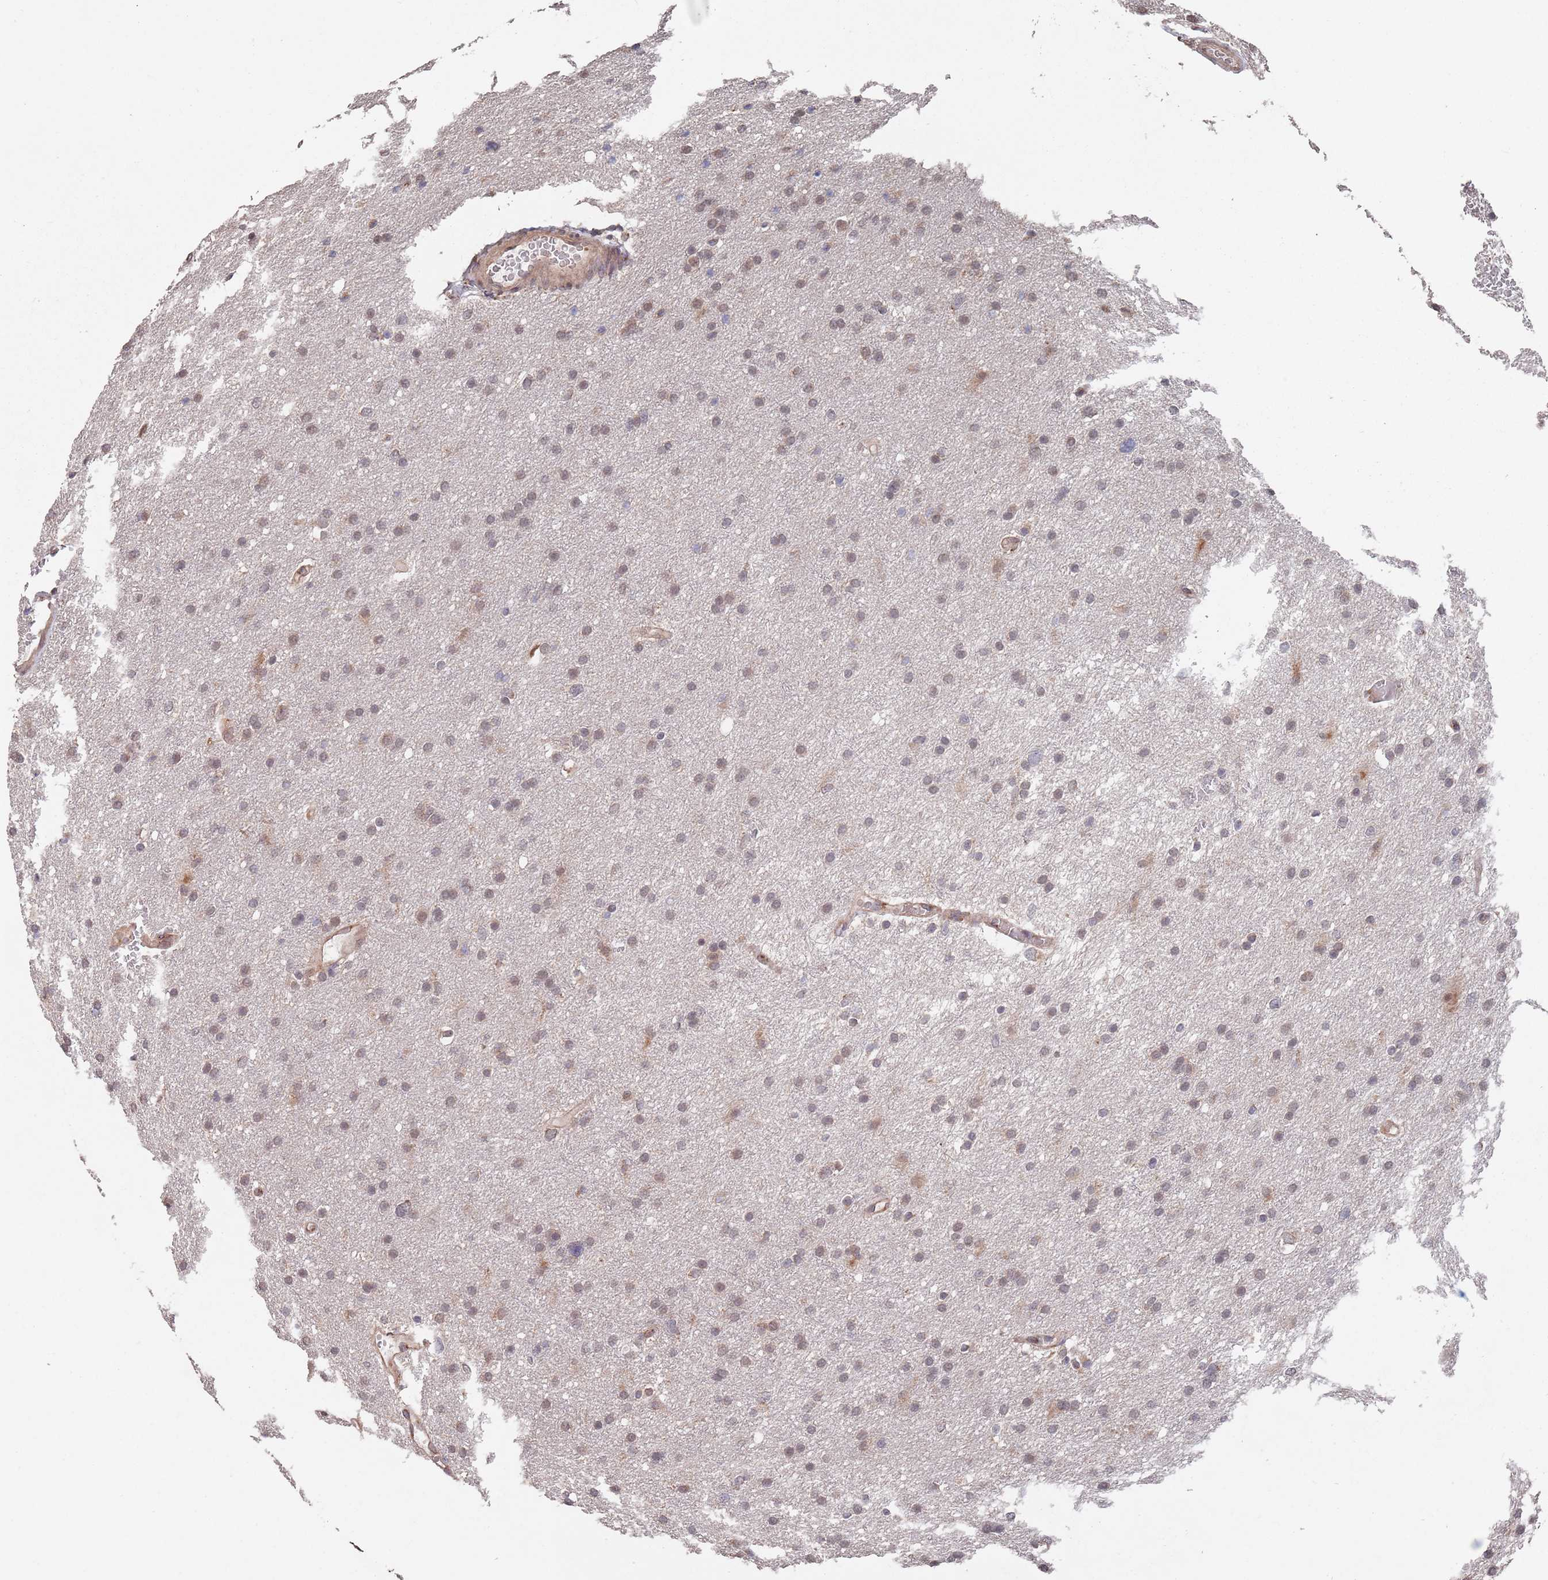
{"staining": {"intensity": "weak", "quantity": ">75%", "location": "cytoplasmic/membranous"}, "tissue": "glioma", "cell_type": "Tumor cells", "image_type": "cancer", "snomed": [{"axis": "morphology", "description": "Glioma, malignant, High grade"}, {"axis": "topography", "description": "Cerebral cortex"}], "caption": "IHC staining of high-grade glioma (malignant), which reveals low levels of weak cytoplasmic/membranous expression in about >75% of tumor cells indicating weak cytoplasmic/membranous protein expression. The staining was performed using DAB (brown) for protein detection and nuclei were counterstained in hematoxylin (blue).", "gene": "UNC45A", "patient": {"sex": "female", "age": 36}}